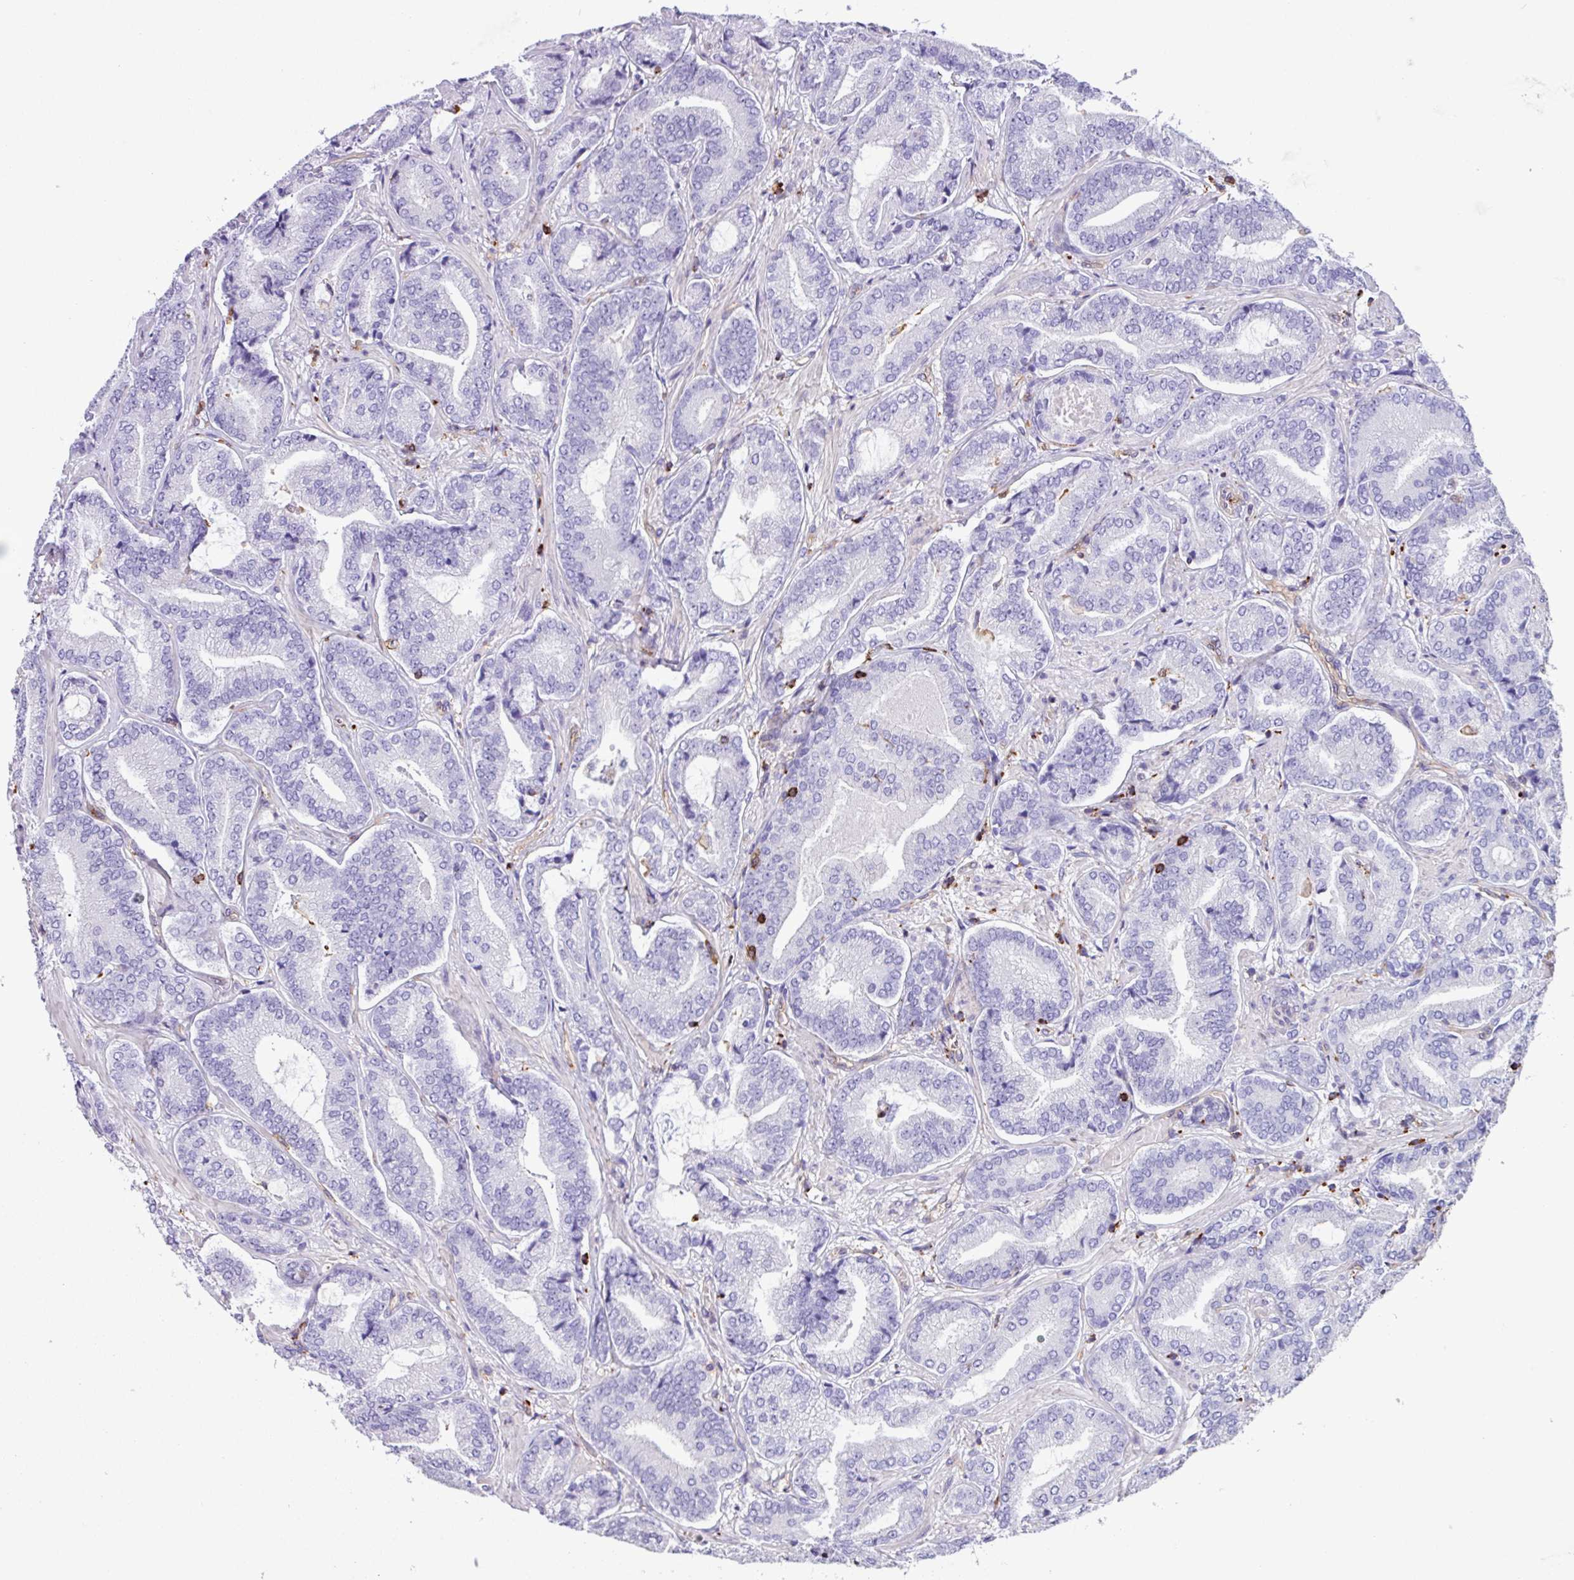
{"staining": {"intensity": "negative", "quantity": "none", "location": "none"}, "tissue": "prostate cancer", "cell_type": "Tumor cells", "image_type": "cancer", "snomed": [{"axis": "morphology", "description": "Adenocarcinoma, Low grade"}, {"axis": "topography", "description": "Prostate and seminal vesicle, NOS"}], "caption": "Protein analysis of prostate cancer exhibits no significant positivity in tumor cells.", "gene": "PPP1R18", "patient": {"sex": "male", "age": 61}}